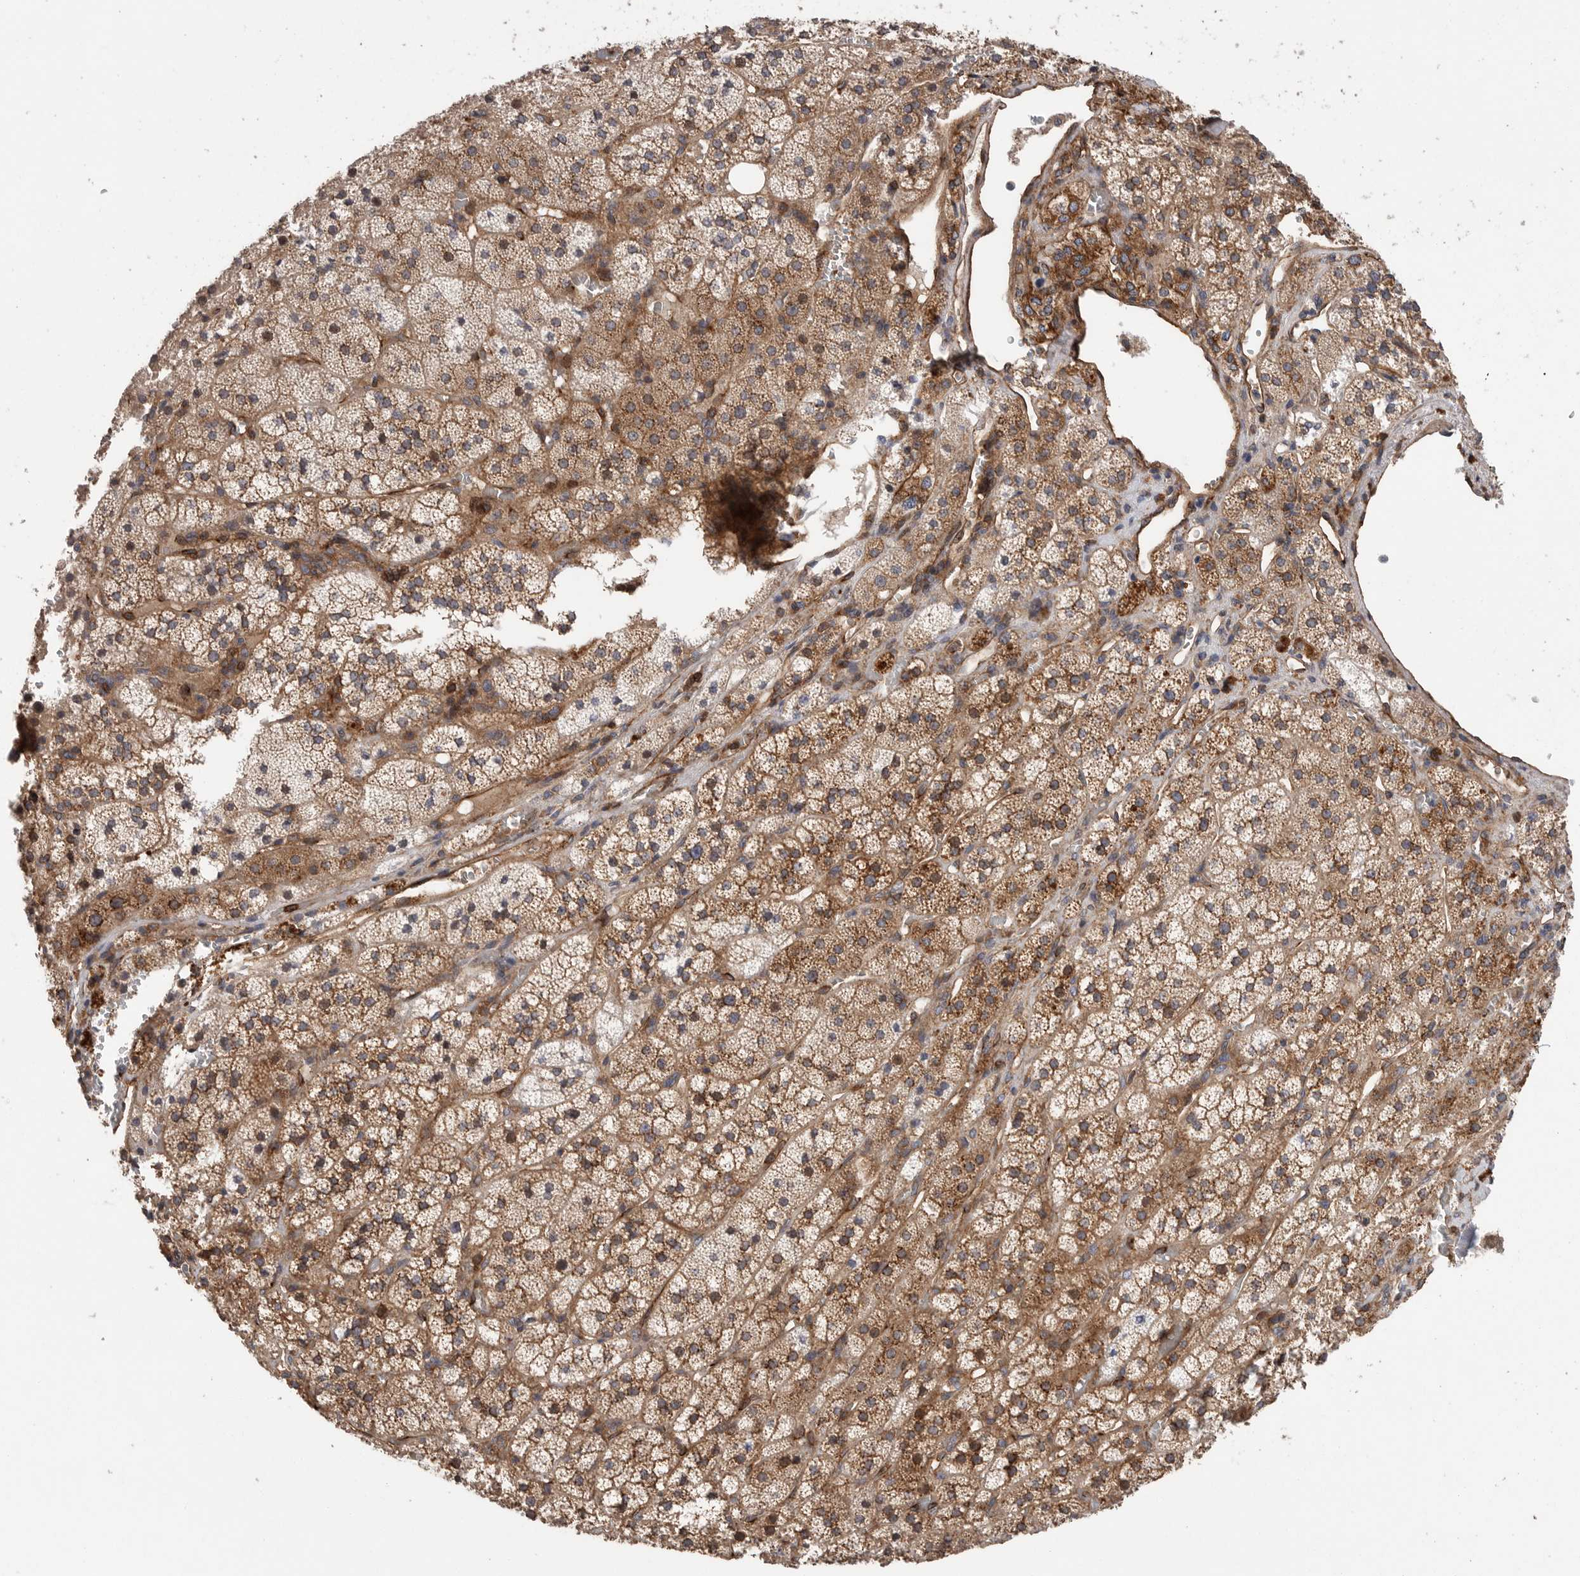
{"staining": {"intensity": "moderate", "quantity": ">75%", "location": "cytoplasmic/membranous"}, "tissue": "adrenal gland", "cell_type": "Glandular cells", "image_type": "normal", "snomed": [{"axis": "morphology", "description": "Normal tissue, NOS"}, {"axis": "topography", "description": "Adrenal gland"}], "caption": "Immunohistochemical staining of normal adrenal gland exhibits moderate cytoplasmic/membranous protein positivity in about >75% of glandular cells.", "gene": "PRKCH", "patient": {"sex": "female", "age": 44}}